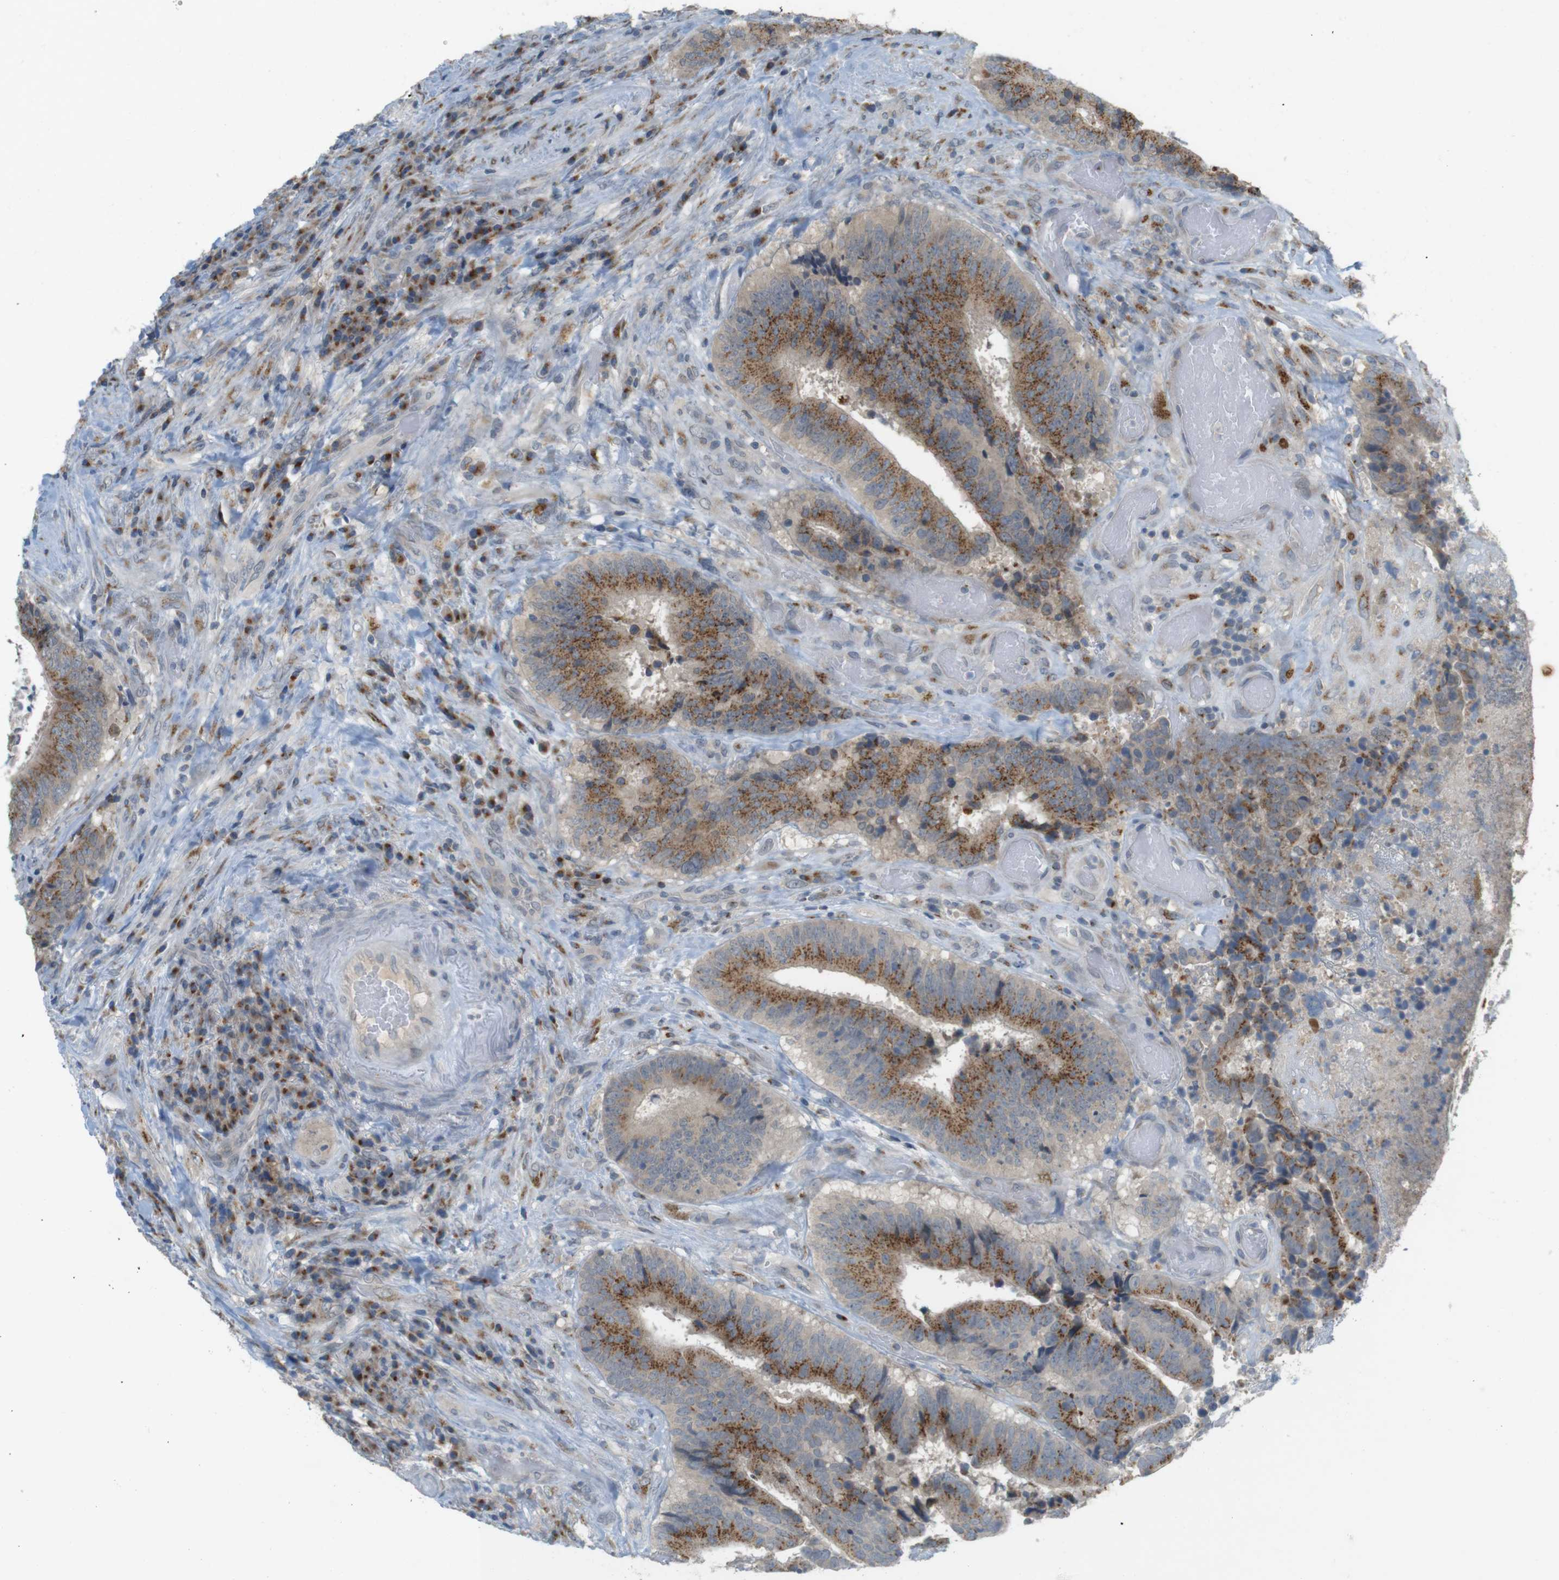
{"staining": {"intensity": "strong", "quantity": ">75%", "location": "cytoplasmic/membranous"}, "tissue": "colorectal cancer", "cell_type": "Tumor cells", "image_type": "cancer", "snomed": [{"axis": "morphology", "description": "Adenocarcinoma, NOS"}, {"axis": "topography", "description": "Rectum"}], "caption": "Protein positivity by immunohistochemistry exhibits strong cytoplasmic/membranous staining in approximately >75% of tumor cells in colorectal cancer (adenocarcinoma).", "gene": "YIPF3", "patient": {"sex": "male", "age": 72}}